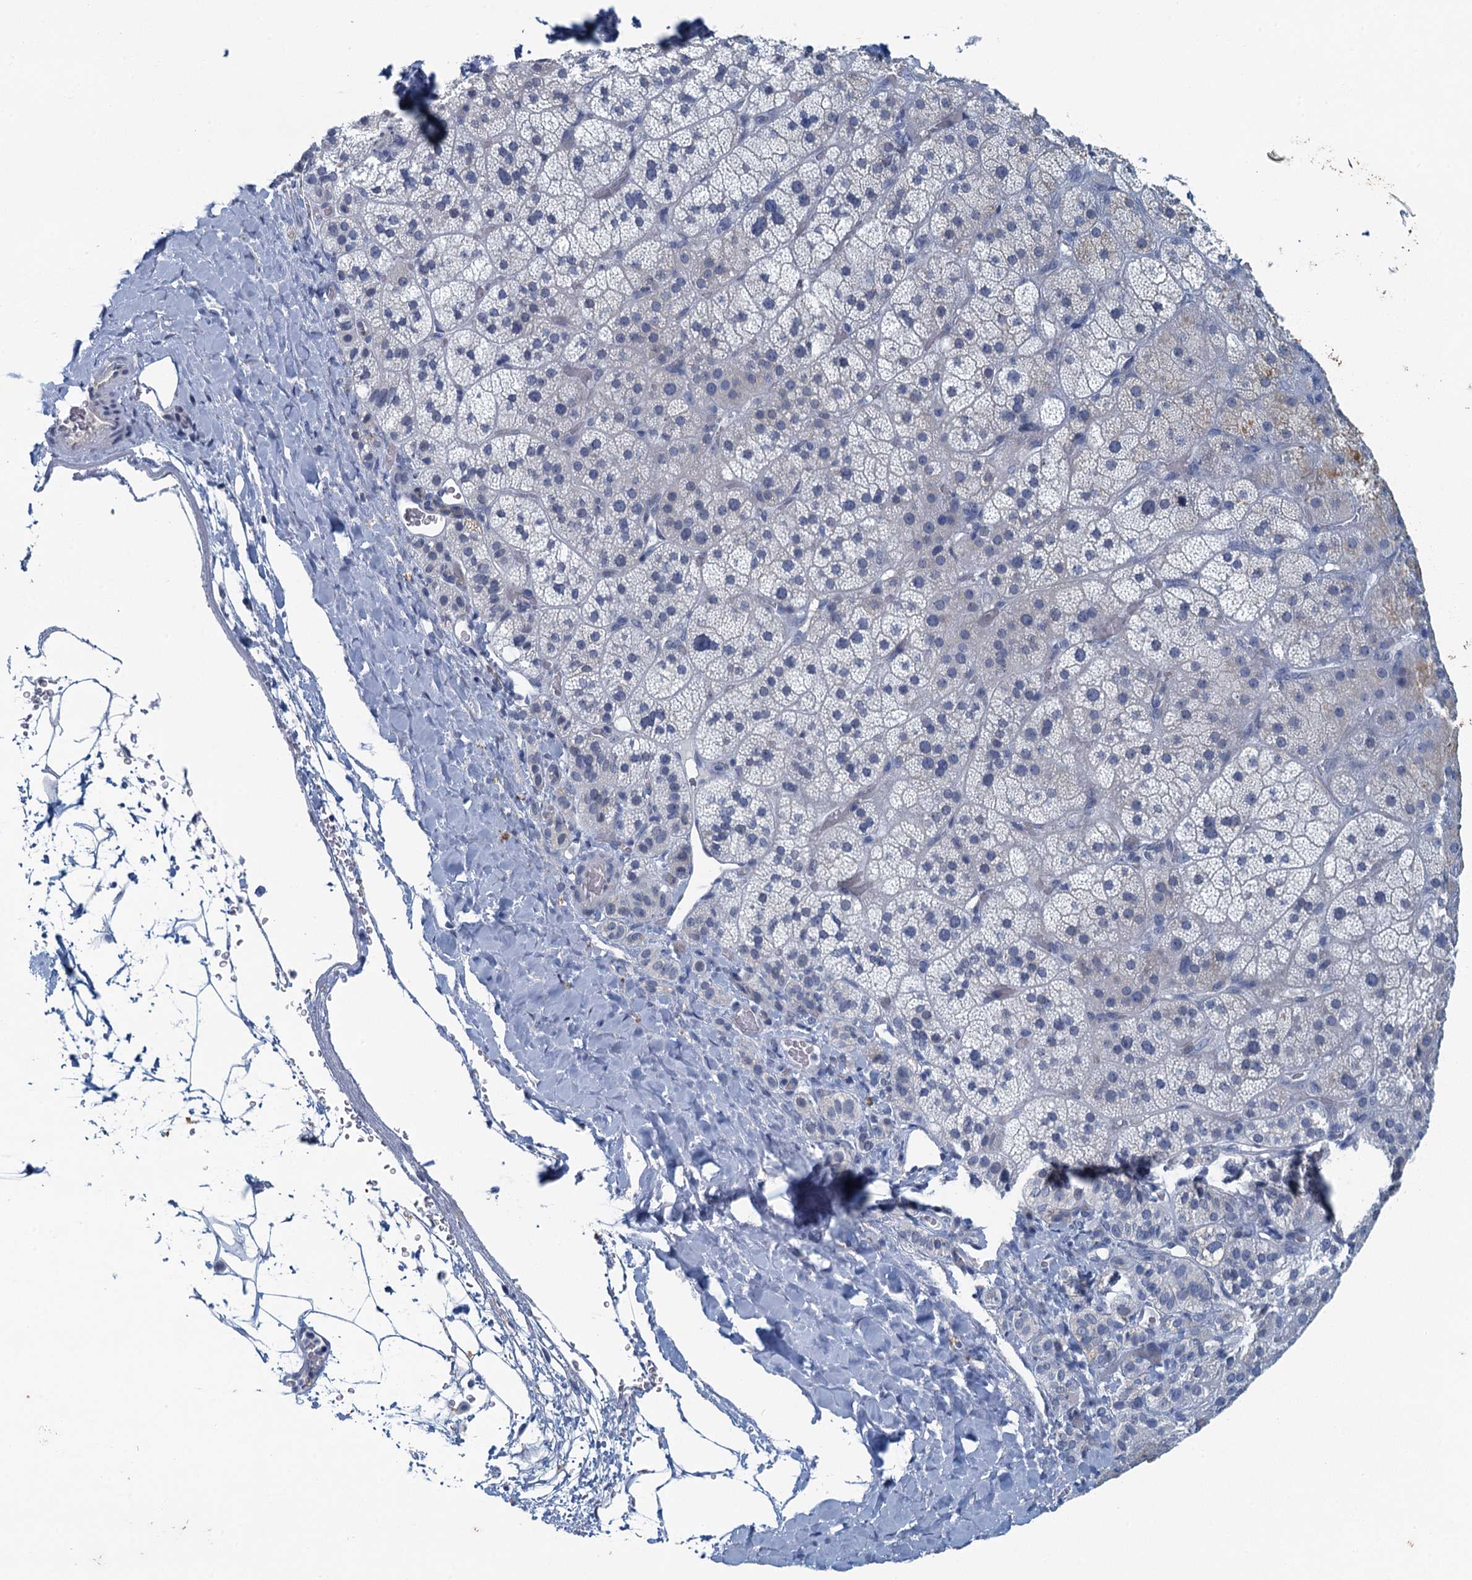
{"staining": {"intensity": "moderate", "quantity": "<25%", "location": "cytoplasmic/membranous"}, "tissue": "adrenal gland", "cell_type": "Glandular cells", "image_type": "normal", "snomed": [{"axis": "morphology", "description": "Normal tissue, NOS"}, {"axis": "topography", "description": "Adrenal gland"}], "caption": "High-power microscopy captured an IHC histopathology image of benign adrenal gland, revealing moderate cytoplasmic/membranous positivity in approximately <25% of glandular cells.", "gene": "C16orf95", "patient": {"sex": "male", "age": 57}}